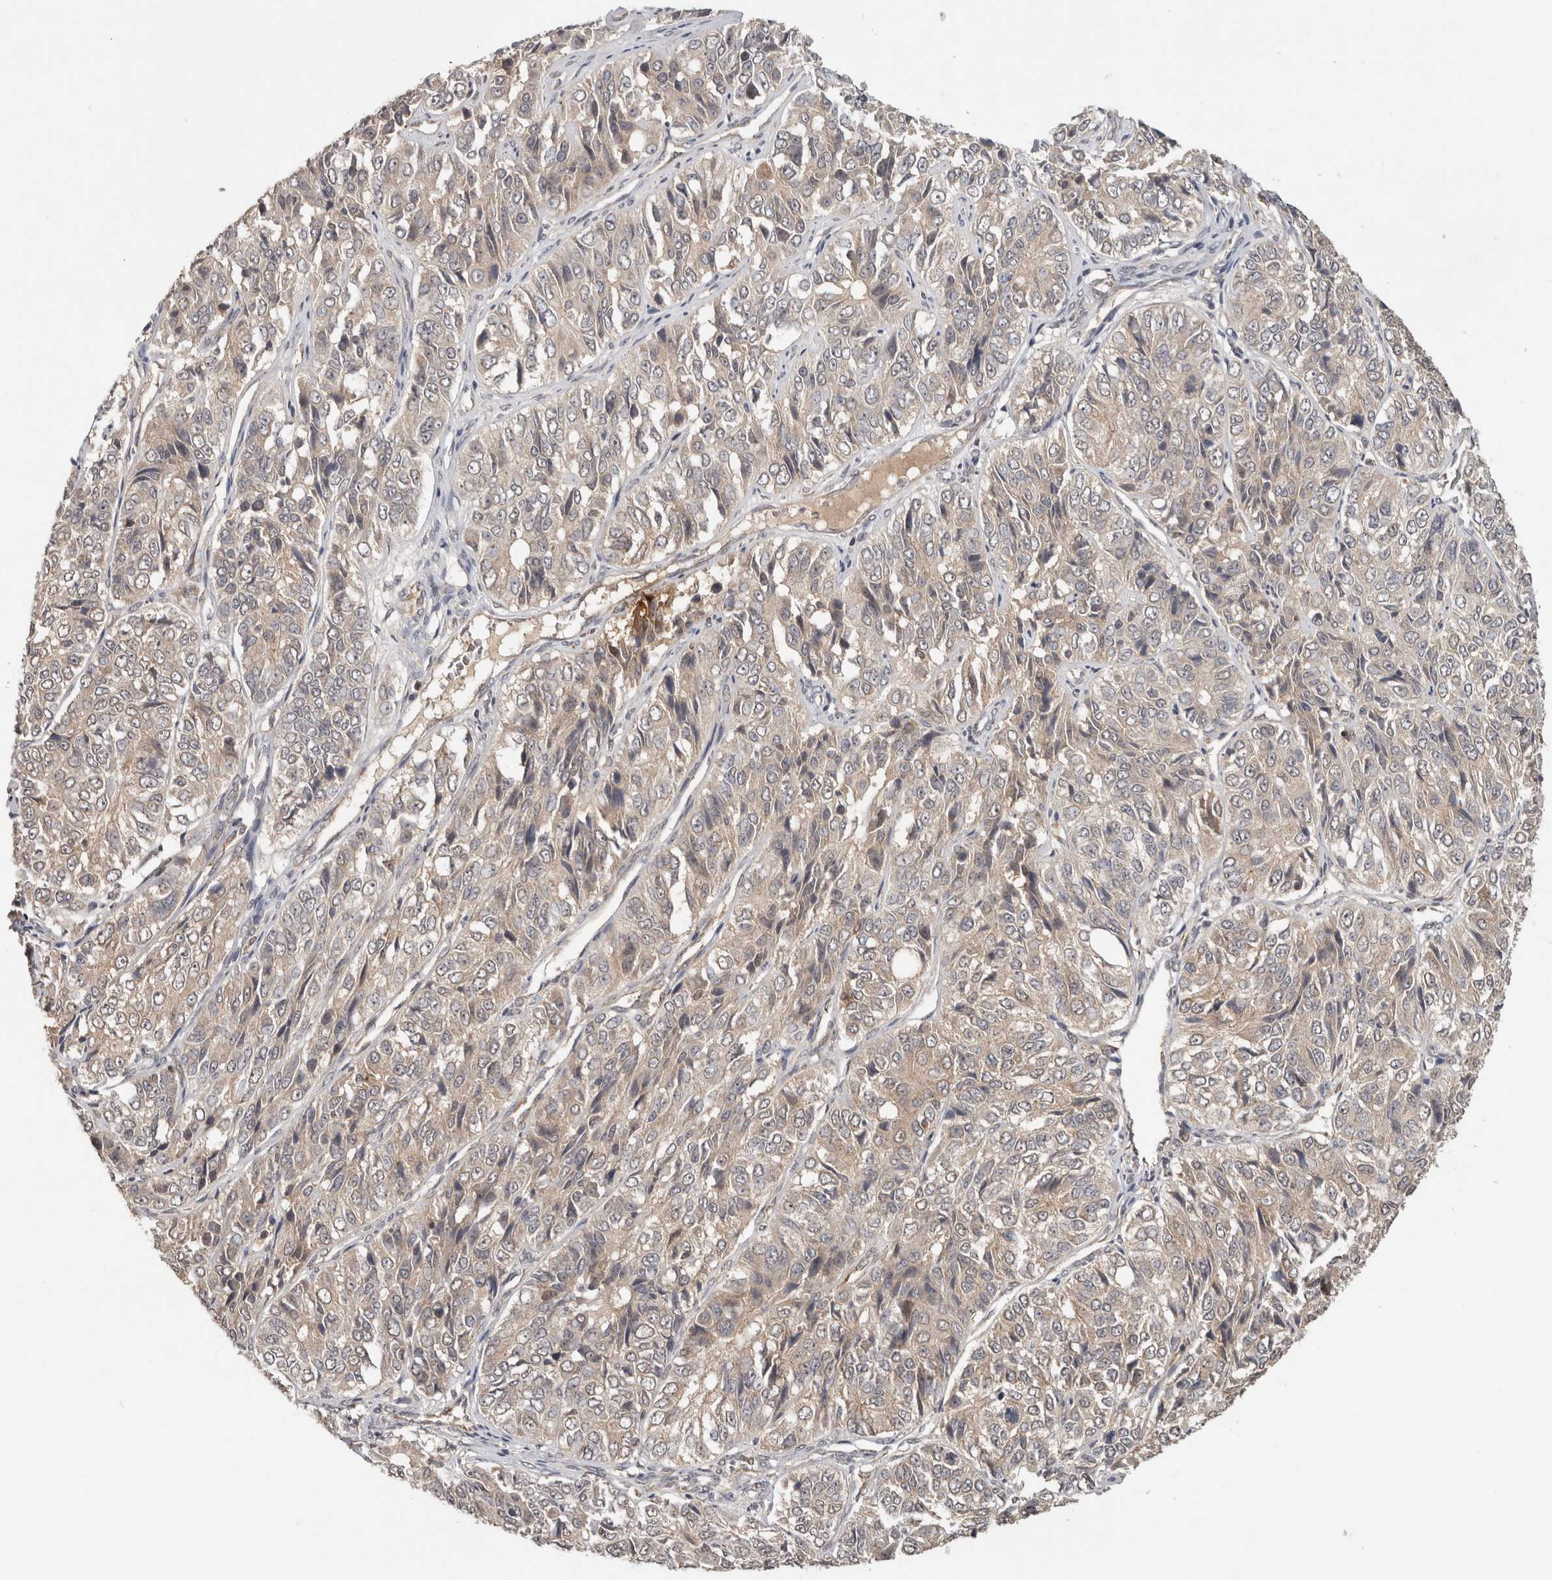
{"staining": {"intensity": "negative", "quantity": "none", "location": "none"}, "tissue": "ovarian cancer", "cell_type": "Tumor cells", "image_type": "cancer", "snomed": [{"axis": "morphology", "description": "Carcinoma, endometroid"}, {"axis": "topography", "description": "Ovary"}], "caption": "Immunohistochemistry image of ovarian cancer (endometroid carcinoma) stained for a protein (brown), which displays no positivity in tumor cells.", "gene": "HMOX2", "patient": {"sex": "female", "age": 51}}